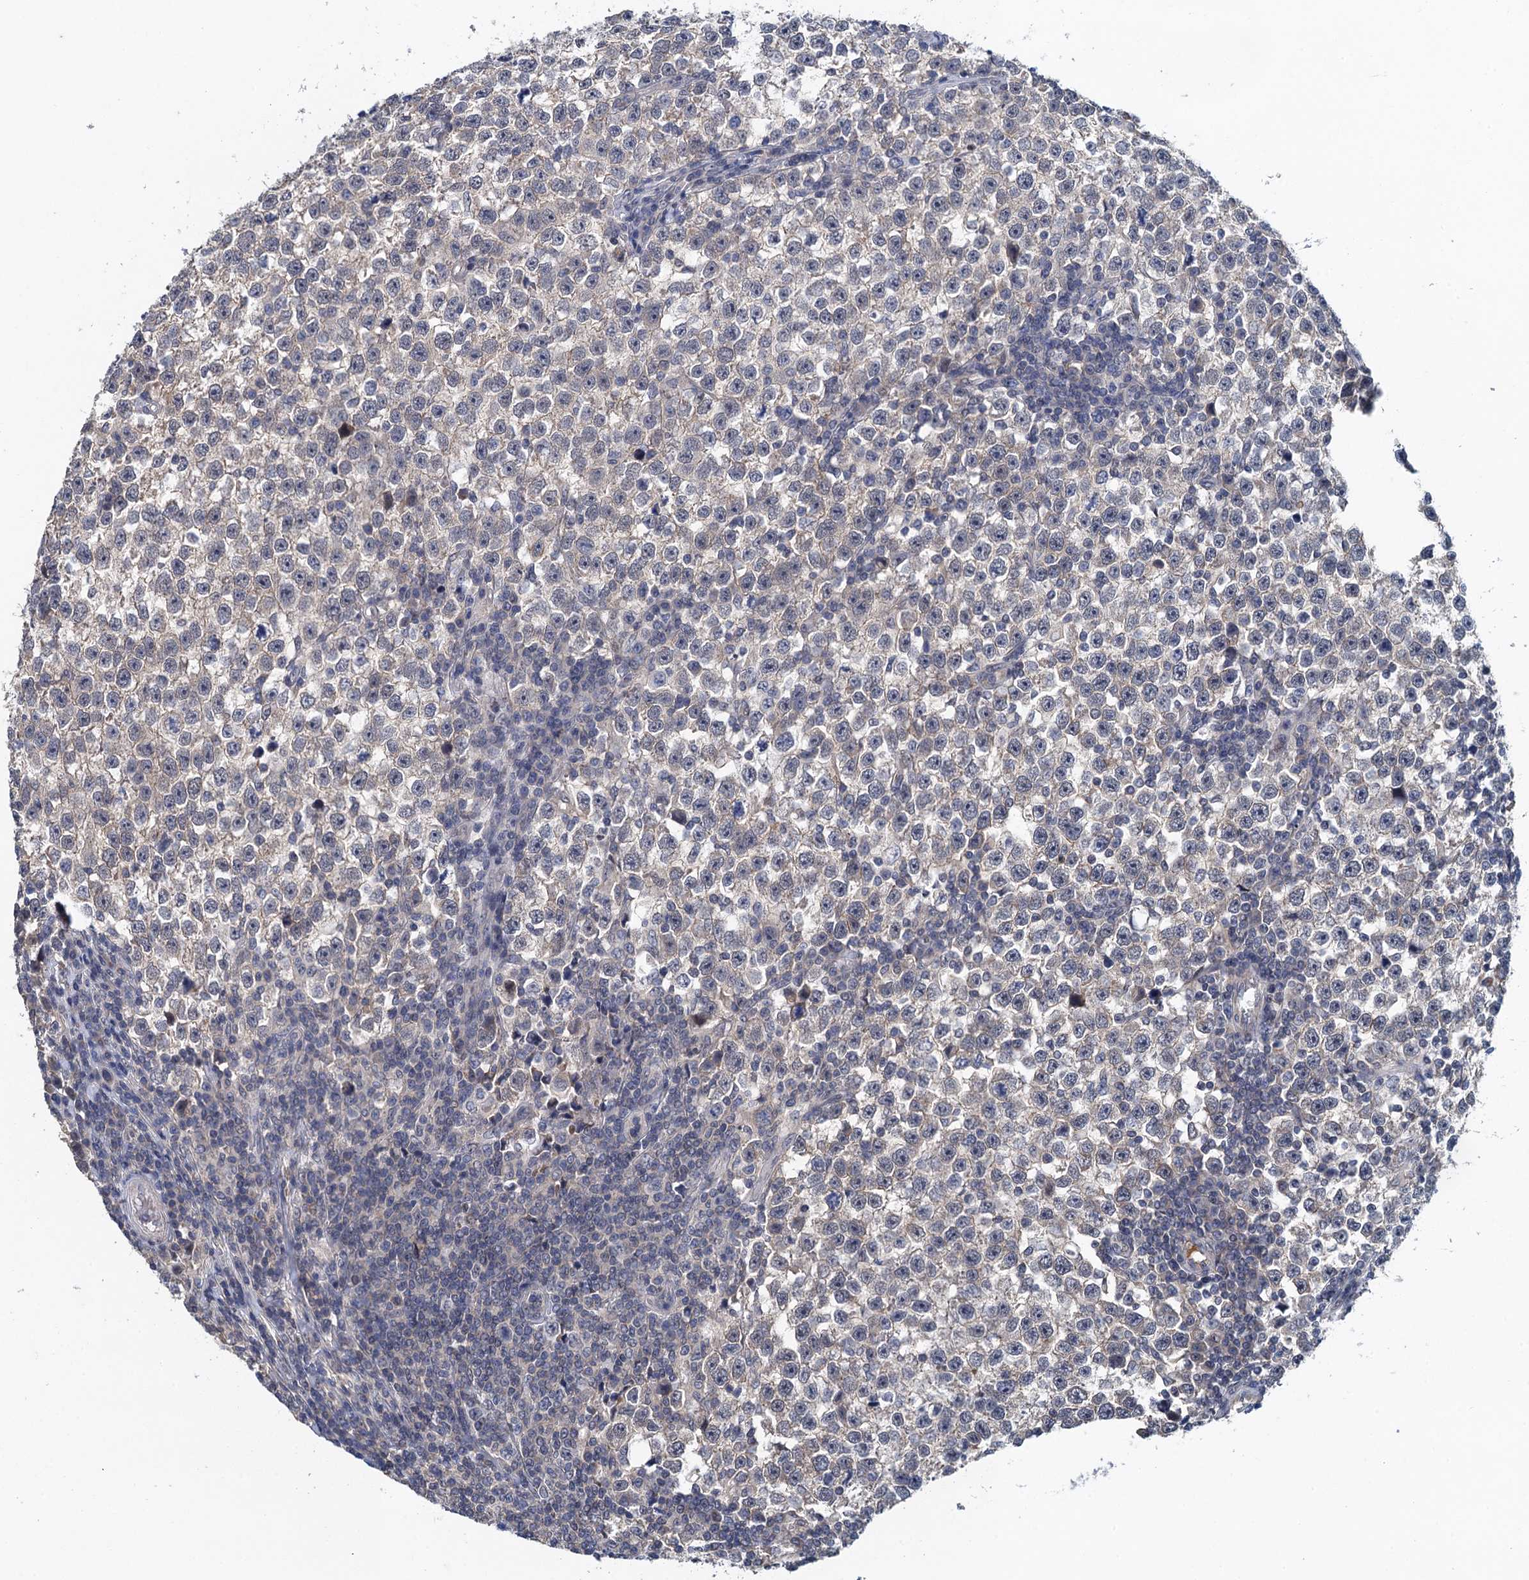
{"staining": {"intensity": "negative", "quantity": "none", "location": "none"}, "tissue": "testis cancer", "cell_type": "Tumor cells", "image_type": "cancer", "snomed": [{"axis": "morphology", "description": "Normal tissue, NOS"}, {"axis": "morphology", "description": "Seminoma, NOS"}, {"axis": "topography", "description": "Testis"}], "caption": "IHC histopathology image of testis seminoma stained for a protein (brown), which demonstrates no expression in tumor cells.", "gene": "MDM1", "patient": {"sex": "male", "age": 43}}